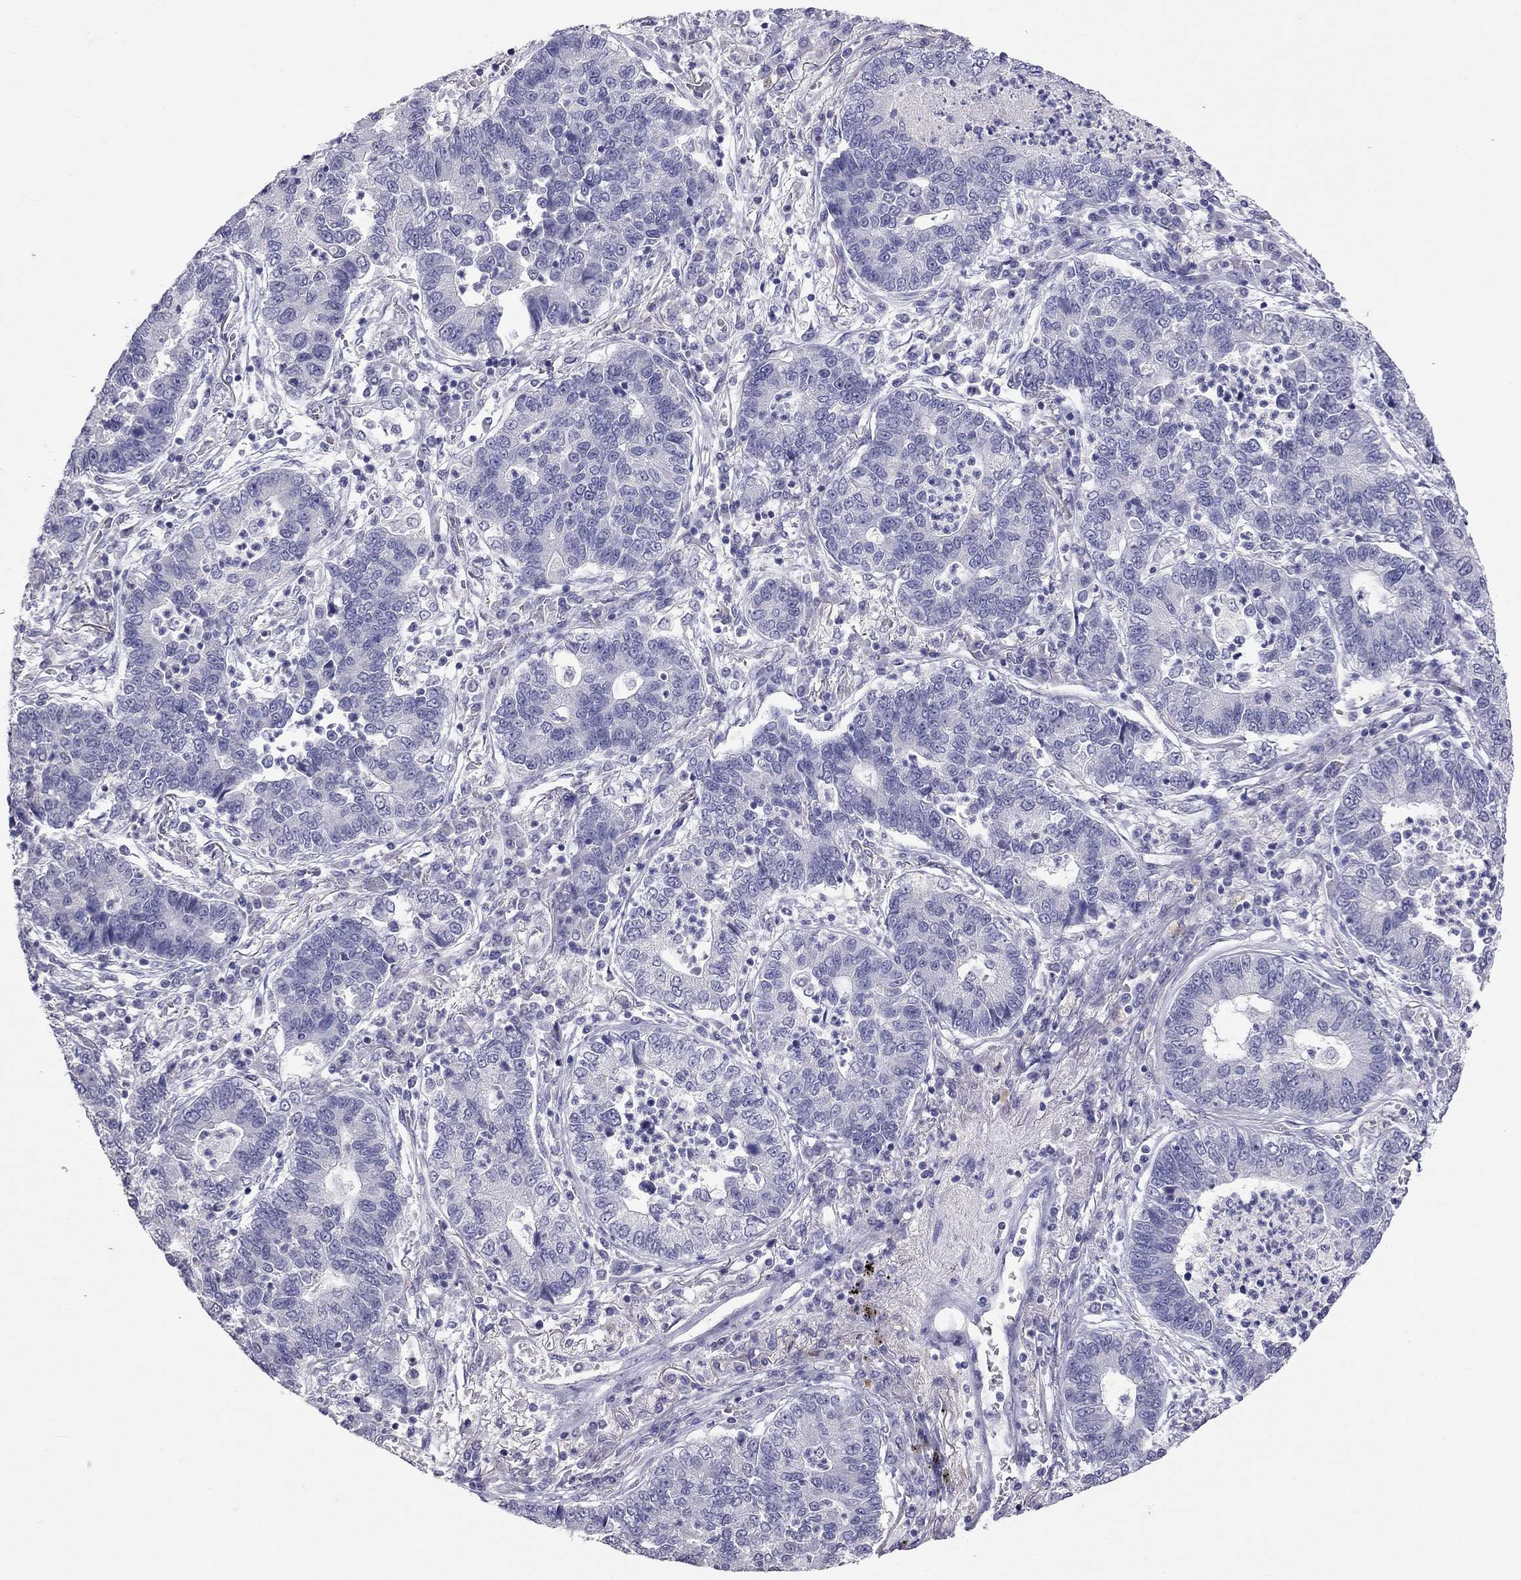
{"staining": {"intensity": "negative", "quantity": "none", "location": "none"}, "tissue": "lung cancer", "cell_type": "Tumor cells", "image_type": "cancer", "snomed": [{"axis": "morphology", "description": "Adenocarcinoma, NOS"}, {"axis": "topography", "description": "Lung"}], "caption": "High power microscopy histopathology image of an immunohistochemistry photomicrograph of lung adenocarcinoma, revealing no significant staining in tumor cells.", "gene": "PSMB11", "patient": {"sex": "female", "age": 57}}